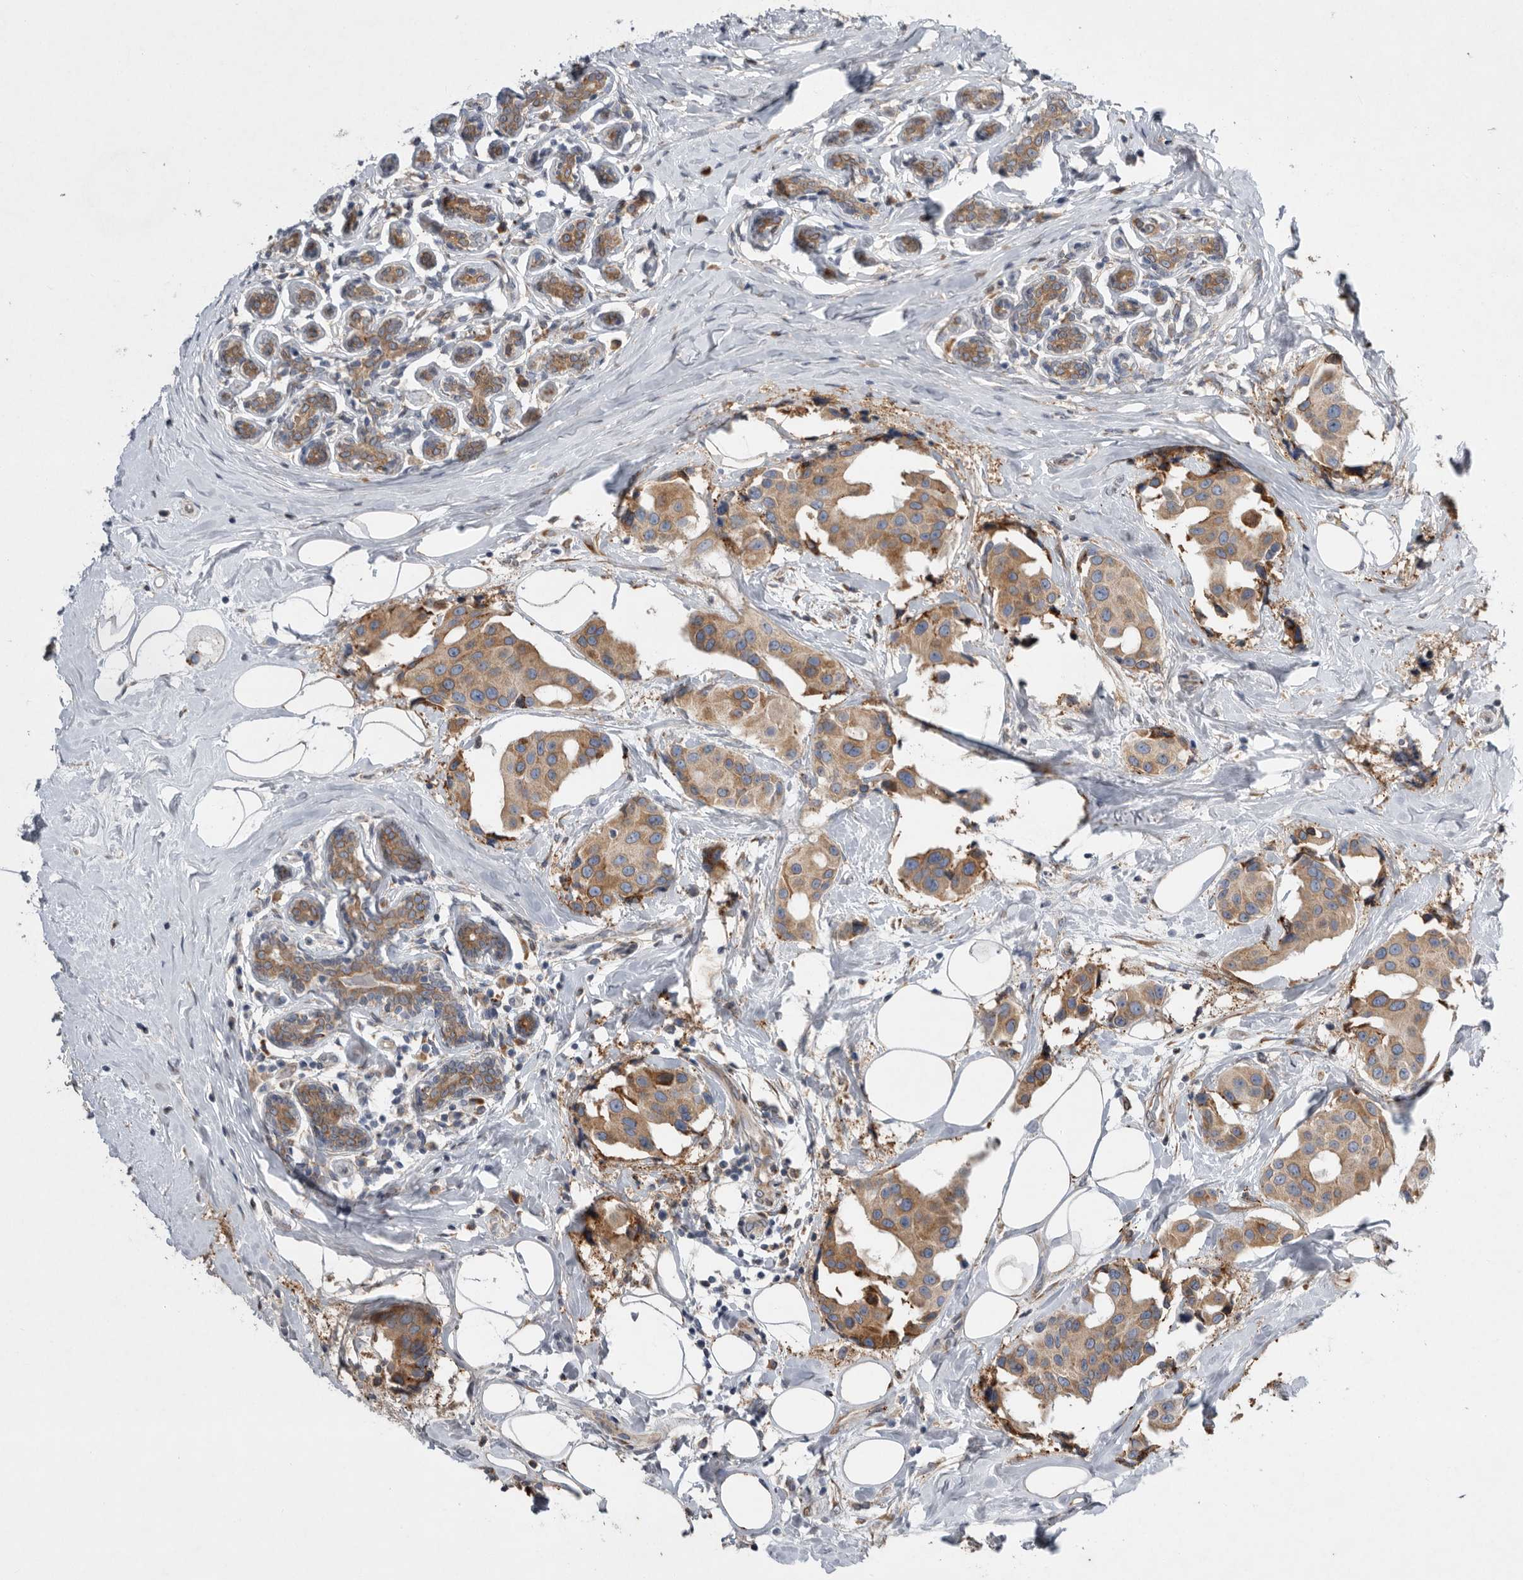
{"staining": {"intensity": "moderate", "quantity": ">75%", "location": "cytoplasmic/membranous"}, "tissue": "breast cancer", "cell_type": "Tumor cells", "image_type": "cancer", "snomed": [{"axis": "morphology", "description": "Normal tissue, NOS"}, {"axis": "morphology", "description": "Duct carcinoma"}, {"axis": "topography", "description": "Breast"}], "caption": "This is a histology image of IHC staining of infiltrating ductal carcinoma (breast), which shows moderate positivity in the cytoplasmic/membranous of tumor cells.", "gene": "GANAB", "patient": {"sex": "female", "age": 39}}